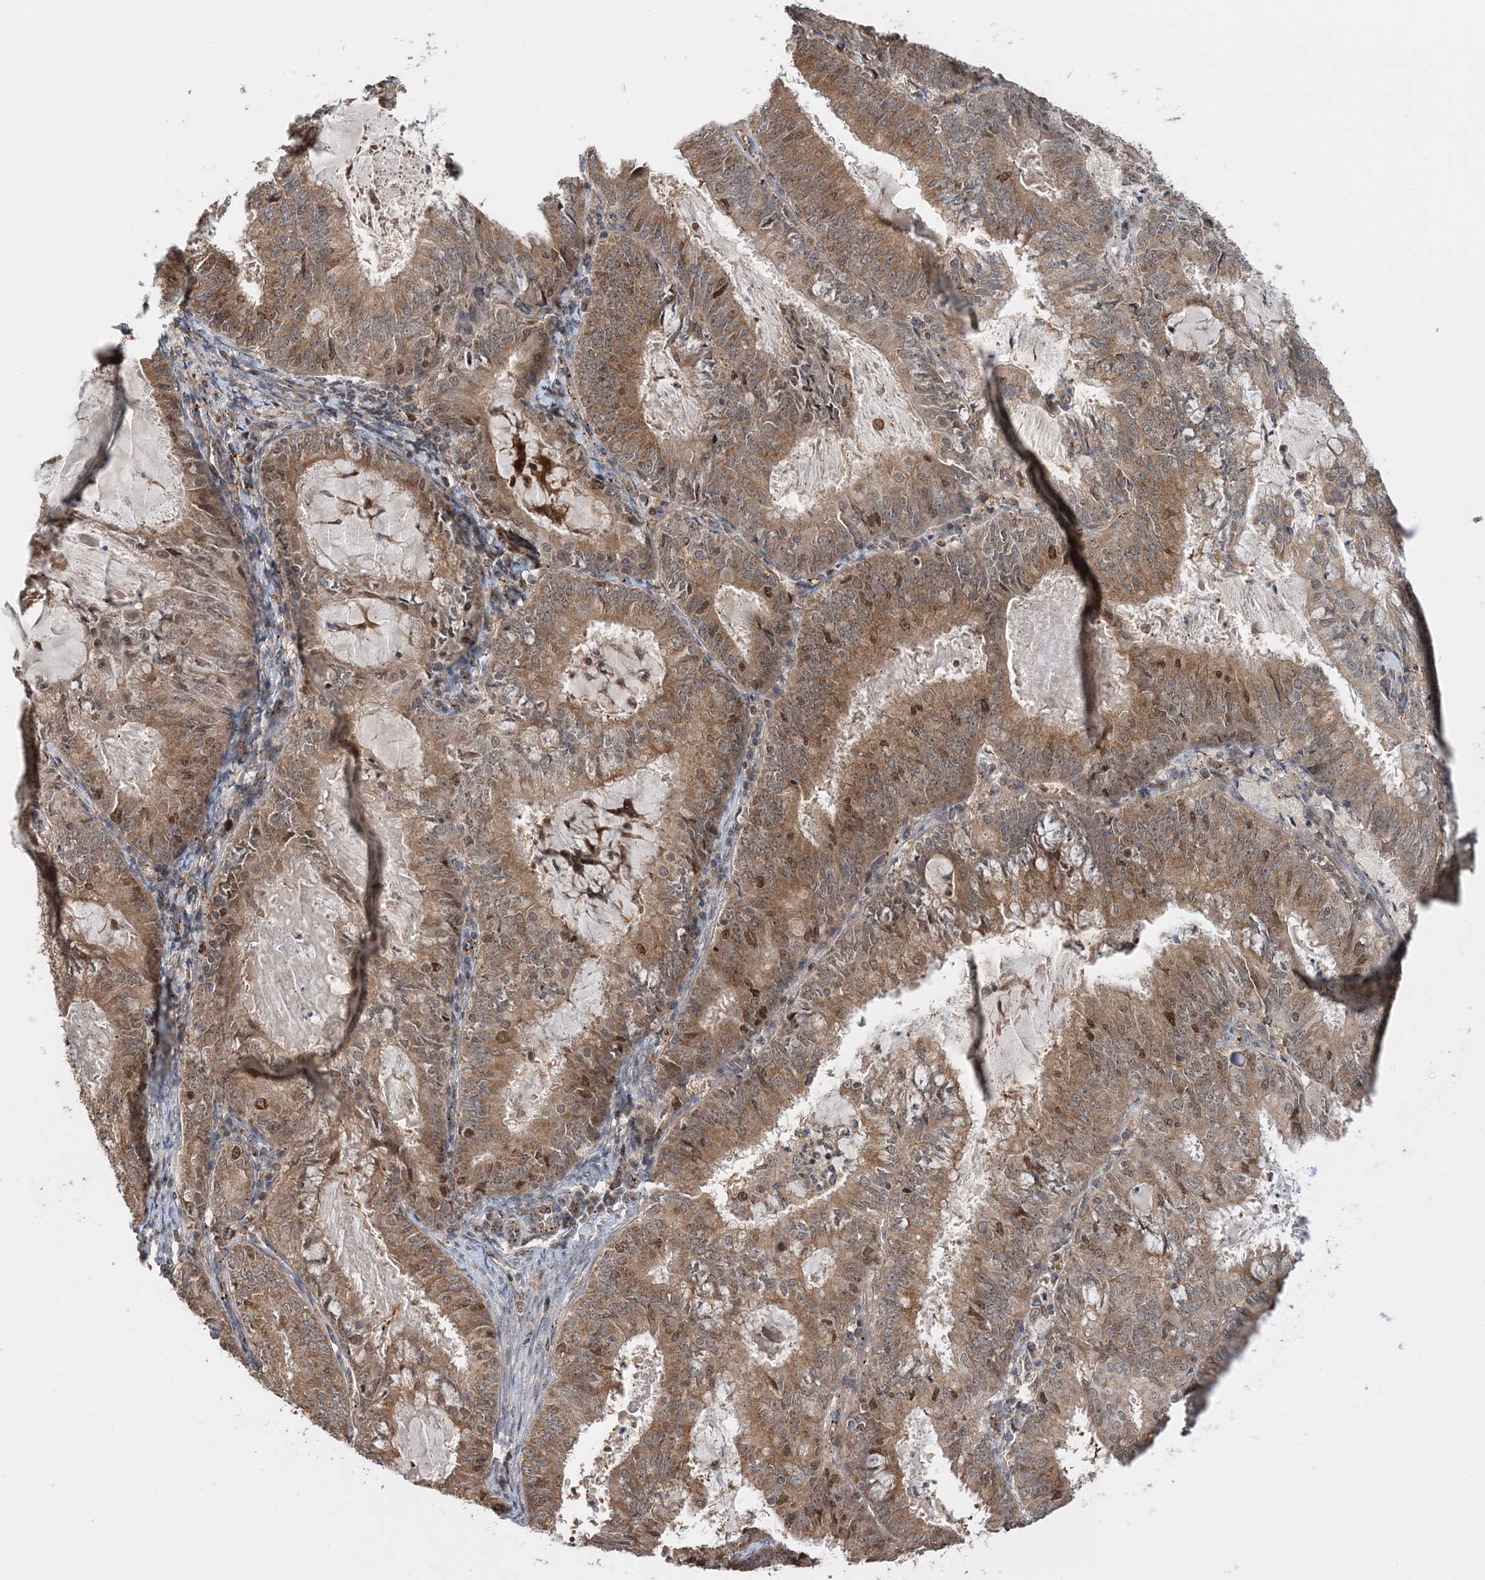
{"staining": {"intensity": "moderate", "quantity": ">75%", "location": "cytoplasmic/membranous,nuclear"}, "tissue": "endometrial cancer", "cell_type": "Tumor cells", "image_type": "cancer", "snomed": [{"axis": "morphology", "description": "Adenocarcinoma, NOS"}, {"axis": "topography", "description": "Endometrium"}], "caption": "Brown immunohistochemical staining in endometrial cancer displays moderate cytoplasmic/membranous and nuclear expression in about >75% of tumor cells.", "gene": "KIF4A", "patient": {"sex": "female", "age": 57}}